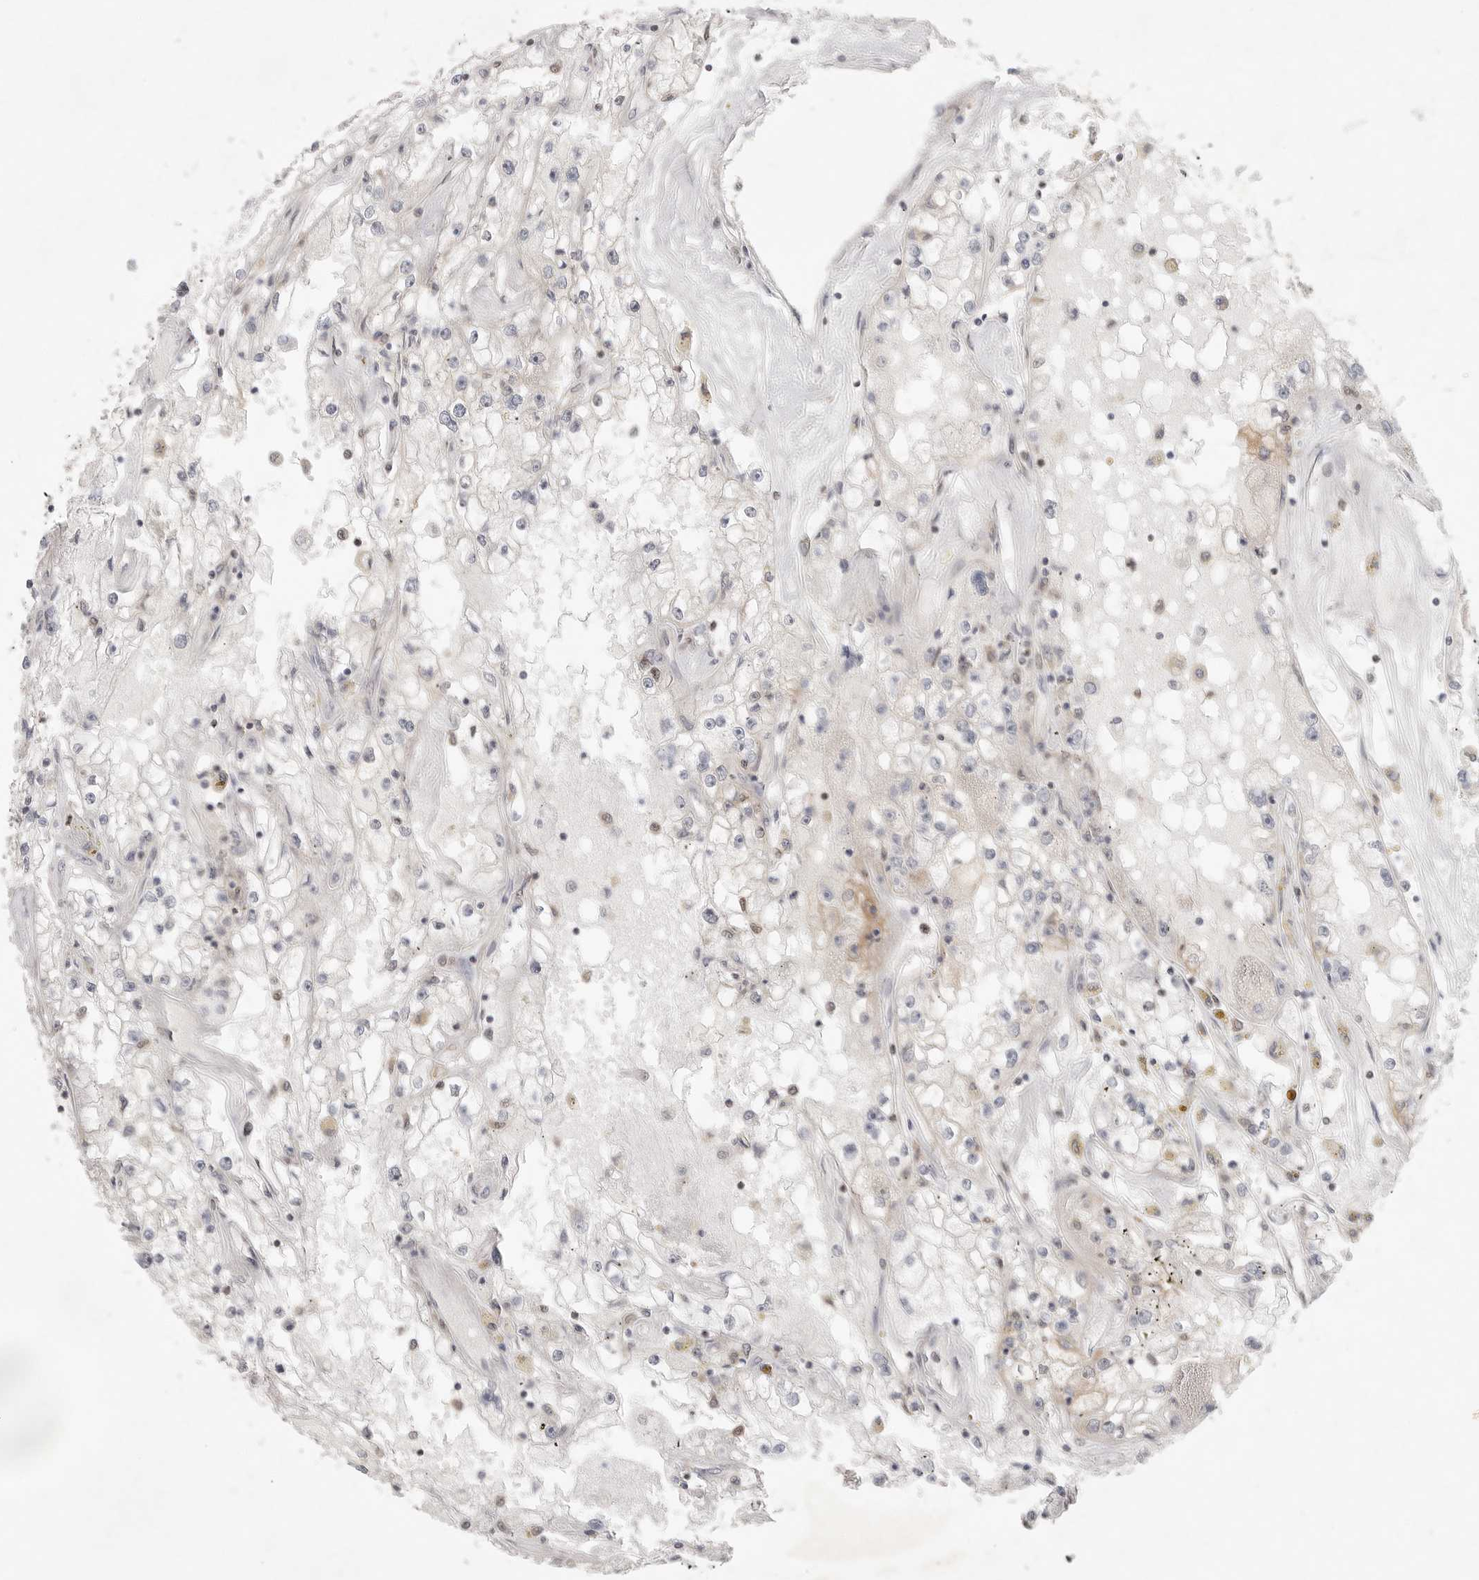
{"staining": {"intensity": "negative", "quantity": "none", "location": "none"}, "tissue": "renal cancer", "cell_type": "Tumor cells", "image_type": "cancer", "snomed": [{"axis": "morphology", "description": "Adenocarcinoma, NOS"}, {"axis": "topography", "description": "Kidney"}], "caption": "Tumor cells are negative for protein expression in human adenocarcinoma (renal).", "gene": "HDAC6", "patient": {"sex": "male", "age": 56}}